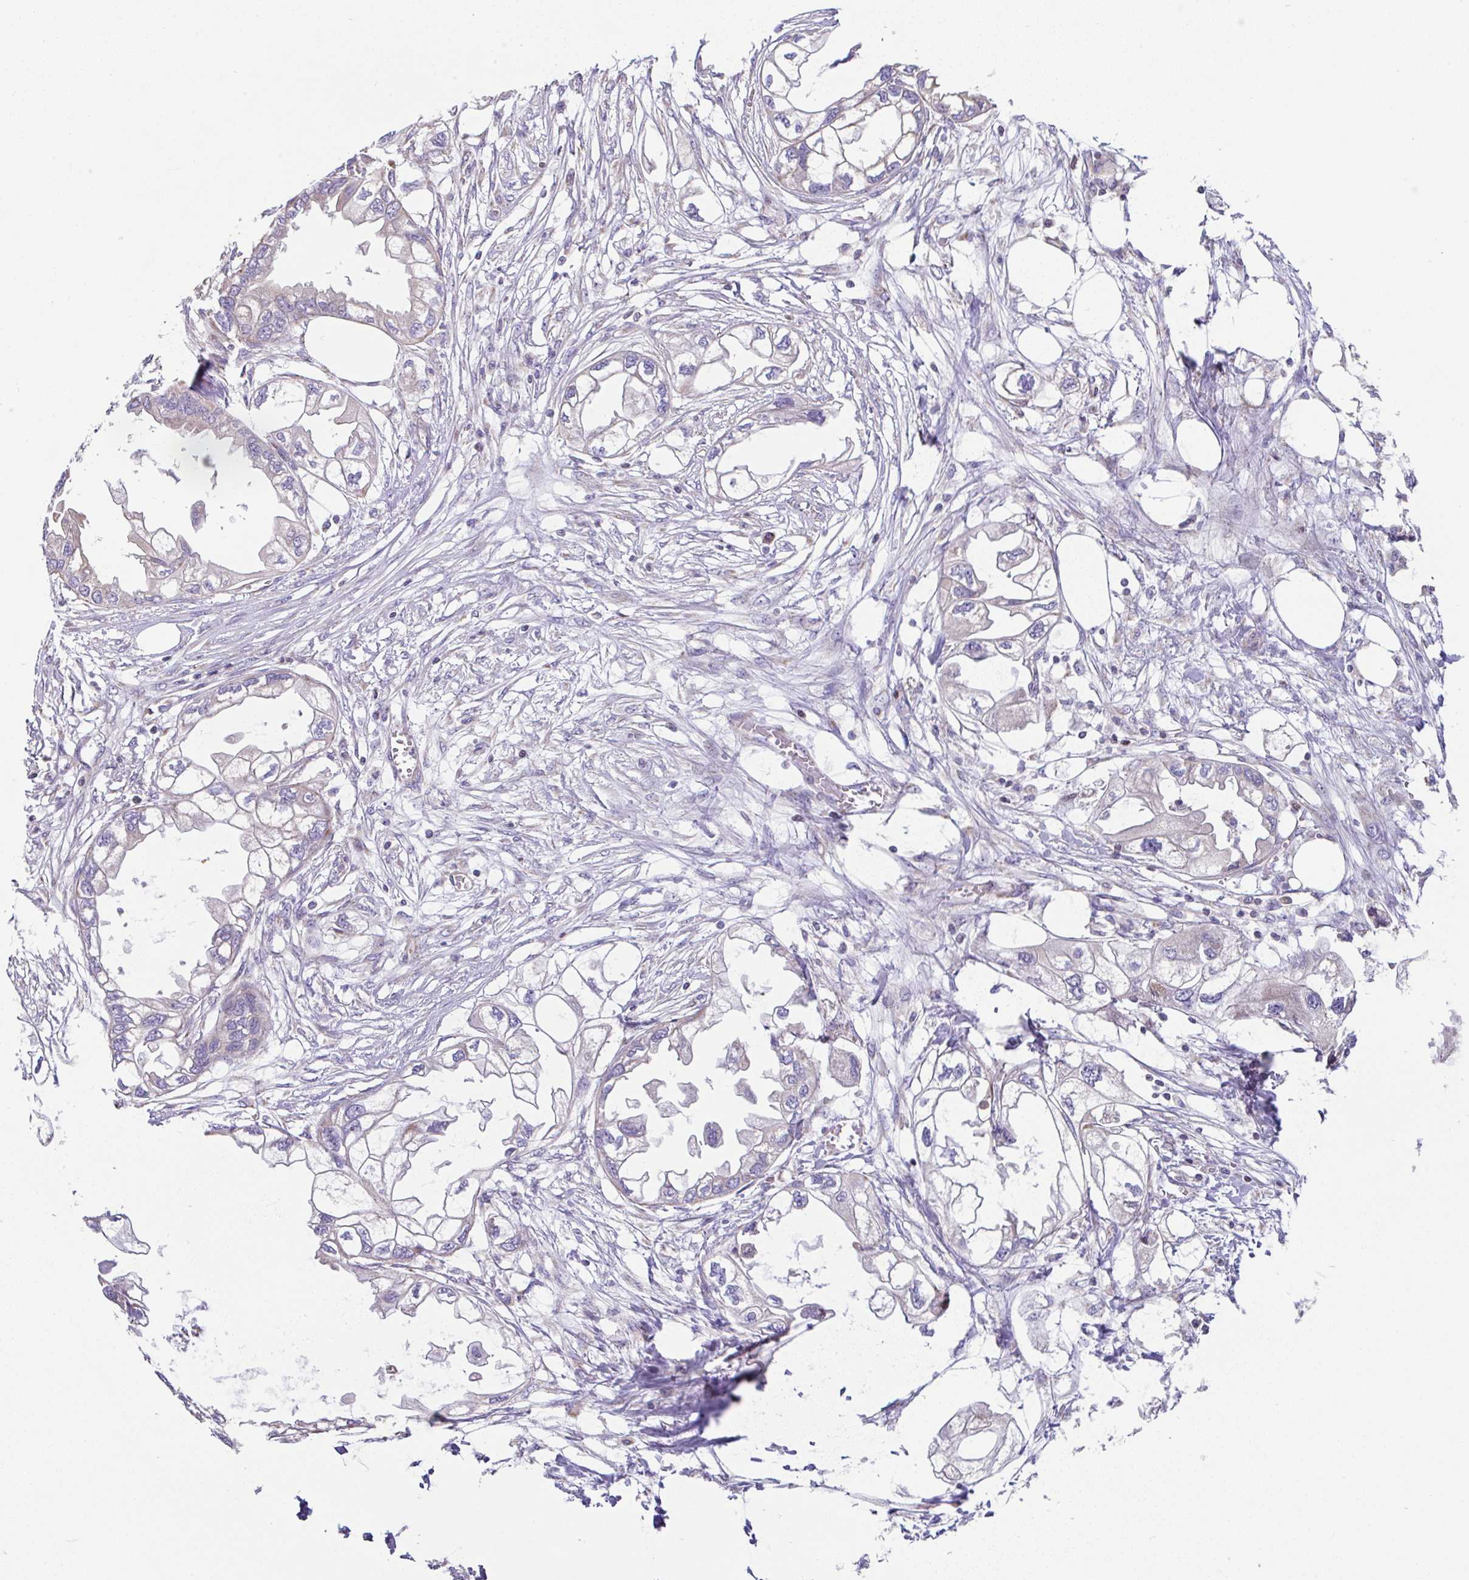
{"staining": {"intensity": "negative", "quantity": "none", "location": "none"}, "tissue": "endometrial cancer", "cell_type": "Tumor cells", "image_type": "cancer", "snomed": [{"axis": "morphology", "description": "Adenocarcinoma, NOS"}, {"axis": "morphology", "description": "Adenocarcinoma, metastatic, NOS"}, {"axis": "topography", "description": "Adipose tissue"}, {"axis": "topography", "description": "Endometrium"}], "caption": "Immunohistochemistry micrograph of endometrial cancer stained for a protein (brown), which reveals no positivity in tumor cells.", "gene": "FIGNL1", "patient": {"sex": "female", "age": 67}}